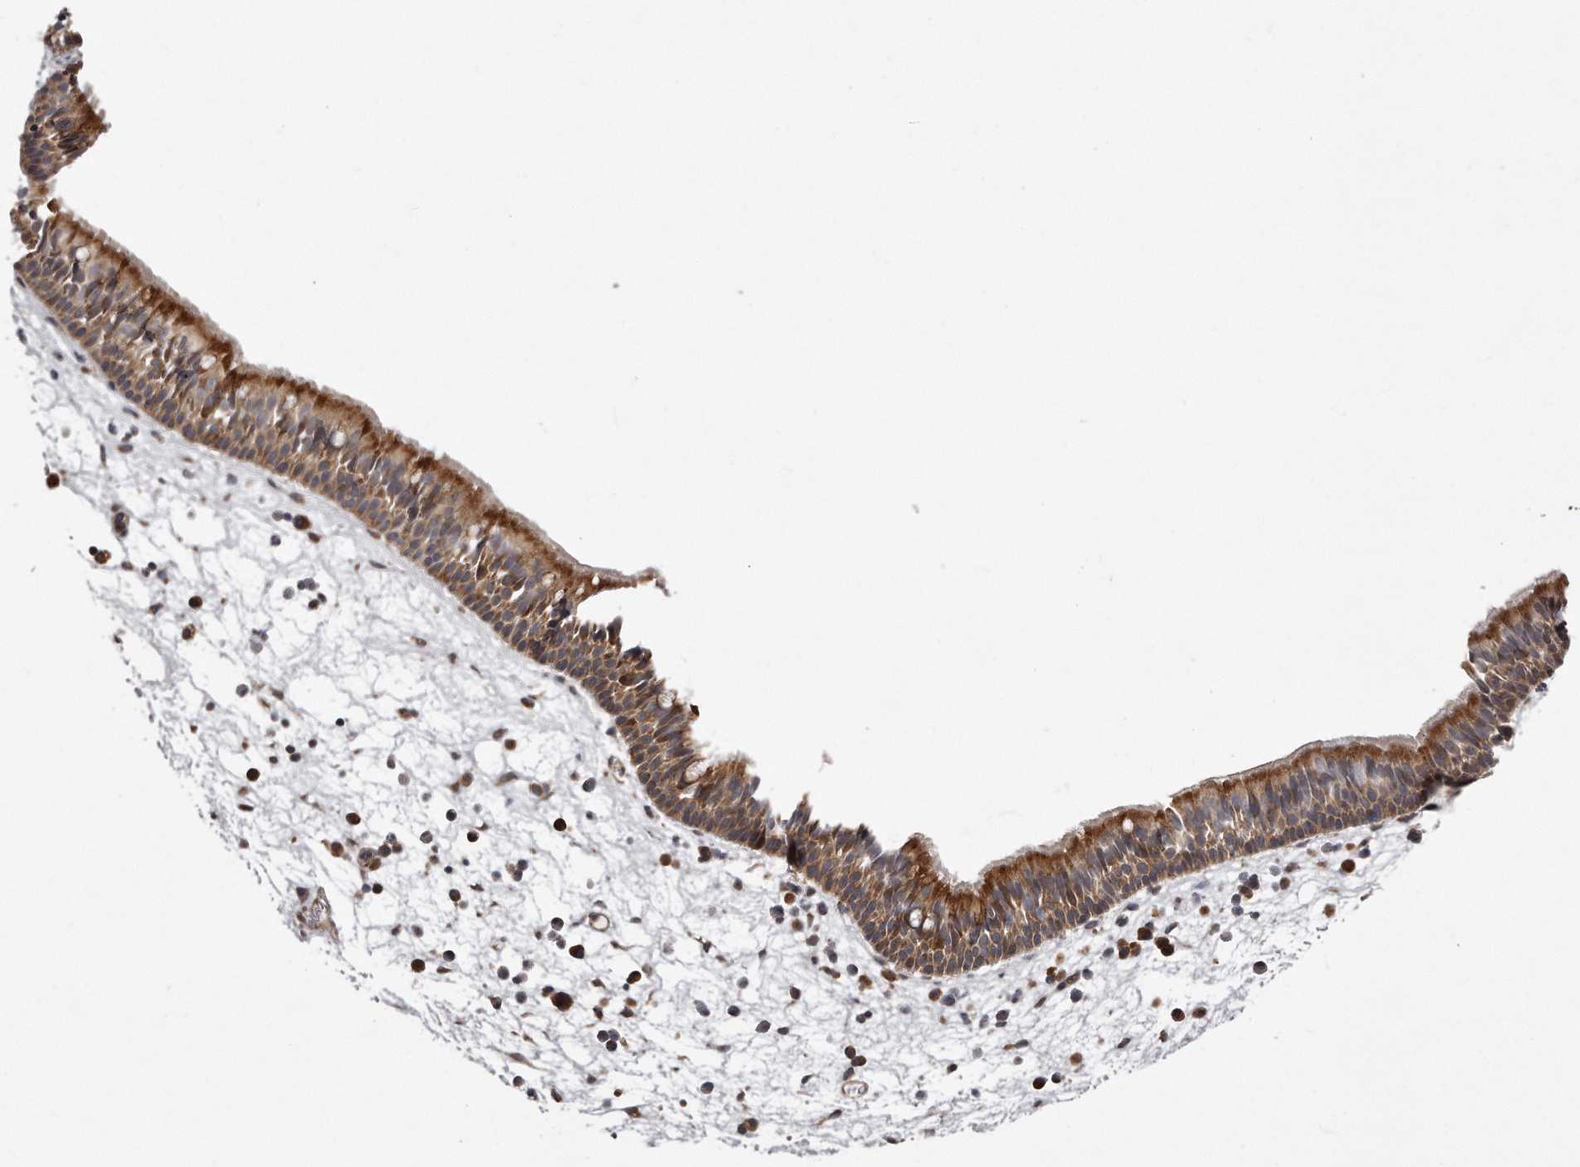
{"staining": {"intensity": "moderate", "quantity": ">75%", "location": "cytoplasmic/membranous"}, "tissue": "nasopharynx", "cell_type": "Respiratory epithelial cells", "image_type": "normal", "snomed": [{"axis": "morphology", "description": "Normal tissue, NOS"}, {"axis": "morphology", "description": "Inflammation, NOS"}, {"axis": "morphology", "description": "Malignant melanoma, Metastatic site"}, {"axis": "topography", "description": "Nasopharynx"}], "caption": "A histopathology image showing moderate cytoplasmic/membranous expression in about >75% of respiratory epithelial cells in normal nasopharynx, as visualized by brown immunohistochemical staining.", "gene": "TRAPPC14", "patient": {"sex": "male", "age": 70}}